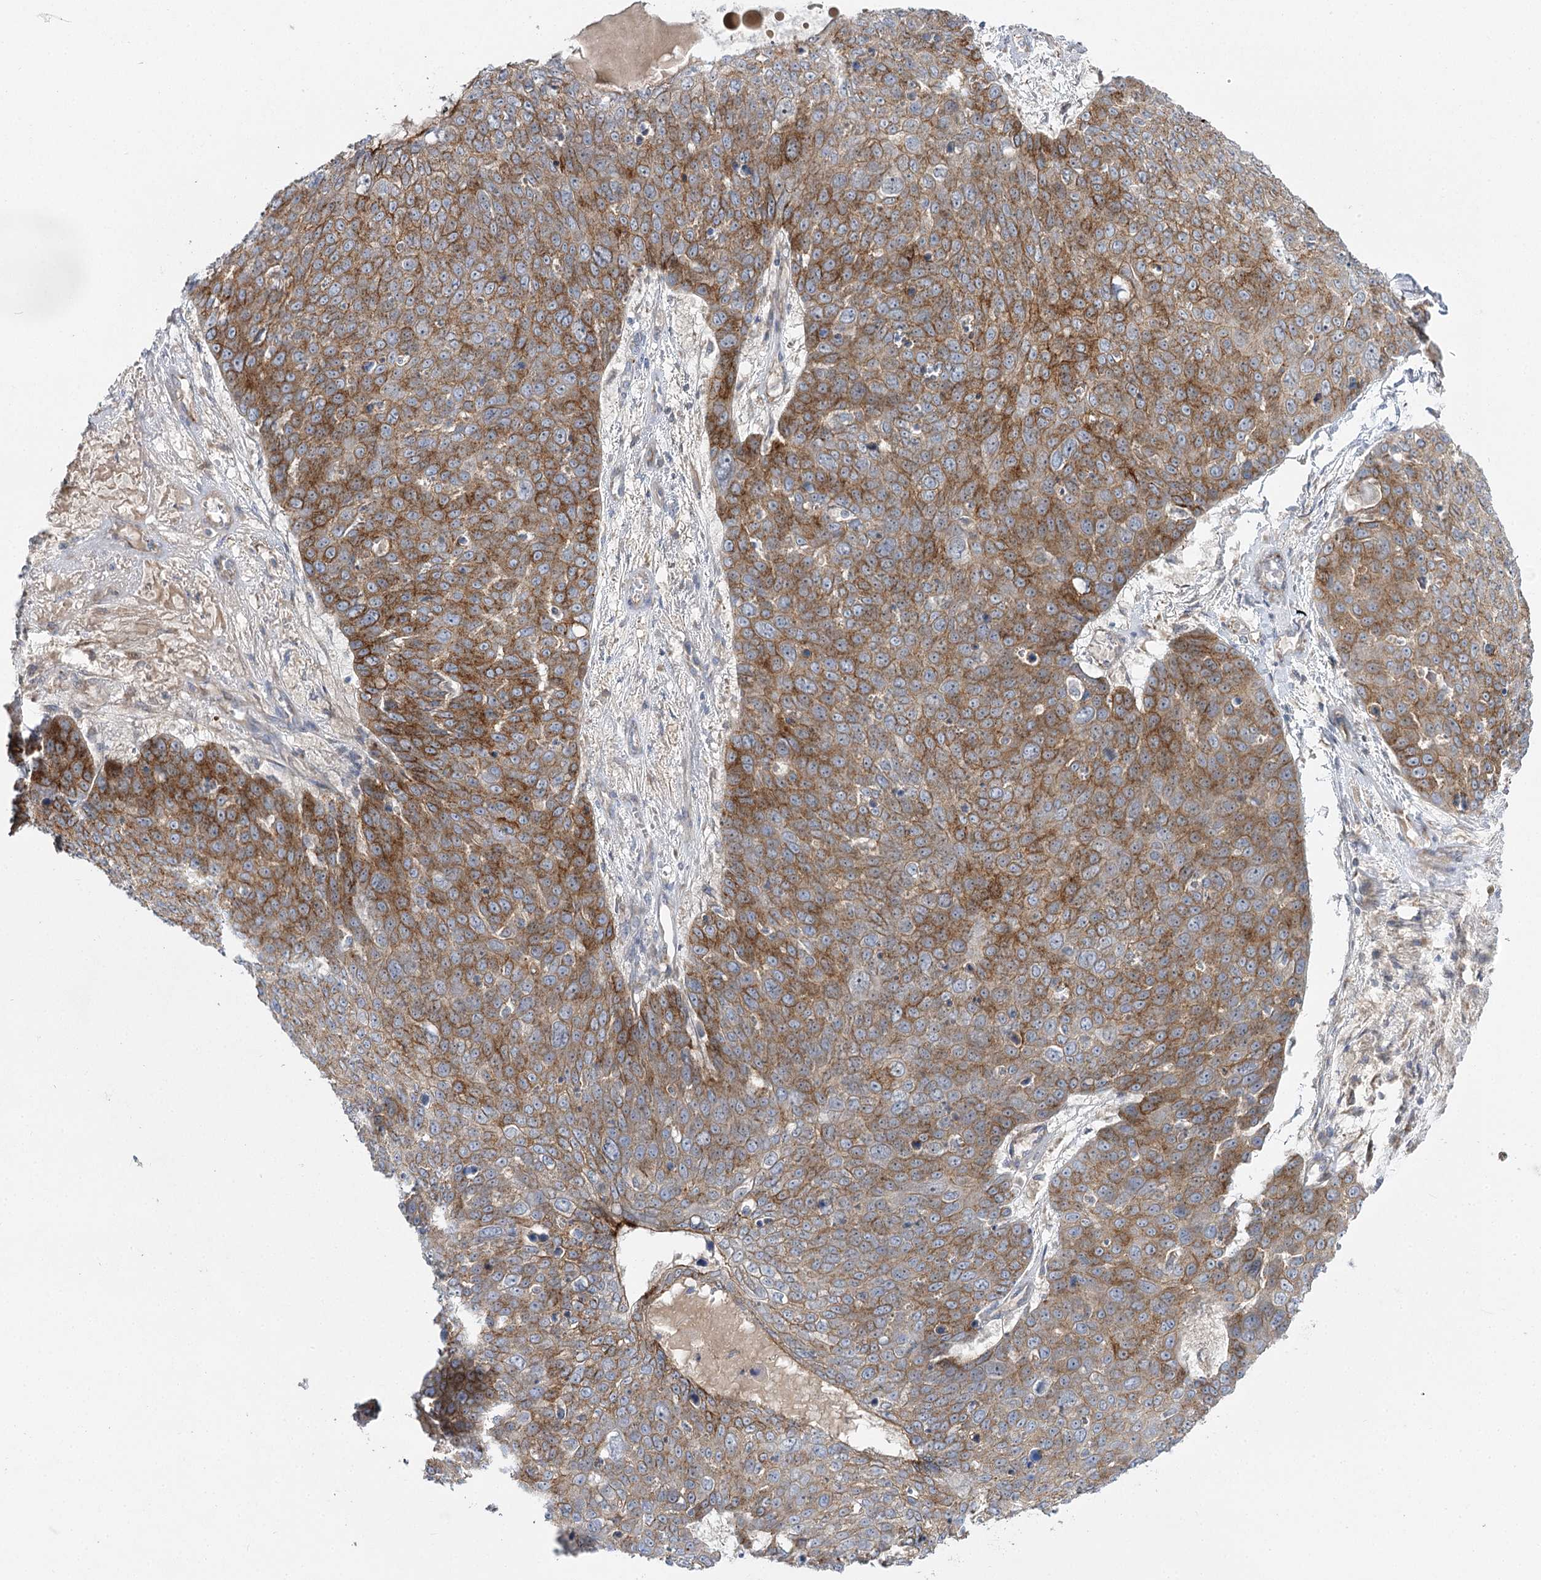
{"staining": {"intensity": "moderate", "quantity": "25%-75%", "location": "cytoplasmic/membranous"}, "tissue": "skin cancer", "cell_type": "Tumor cells", "image_type": "cancer", "snomed": [{"axis": "morphology", "description": "Squamous cell carcinoma, NOS"}, {"axis": "topography", "description": "Skin"}], "caption": "Moderate cytoplasmic/membranous staining for a protein is present in about 25%-75% of tumor cells of skin cancer (squamous cell carcinoma) using immunohistochemistry.", "gene": "KIAA0825", "patient": {"sex": "male", "age": 71}}